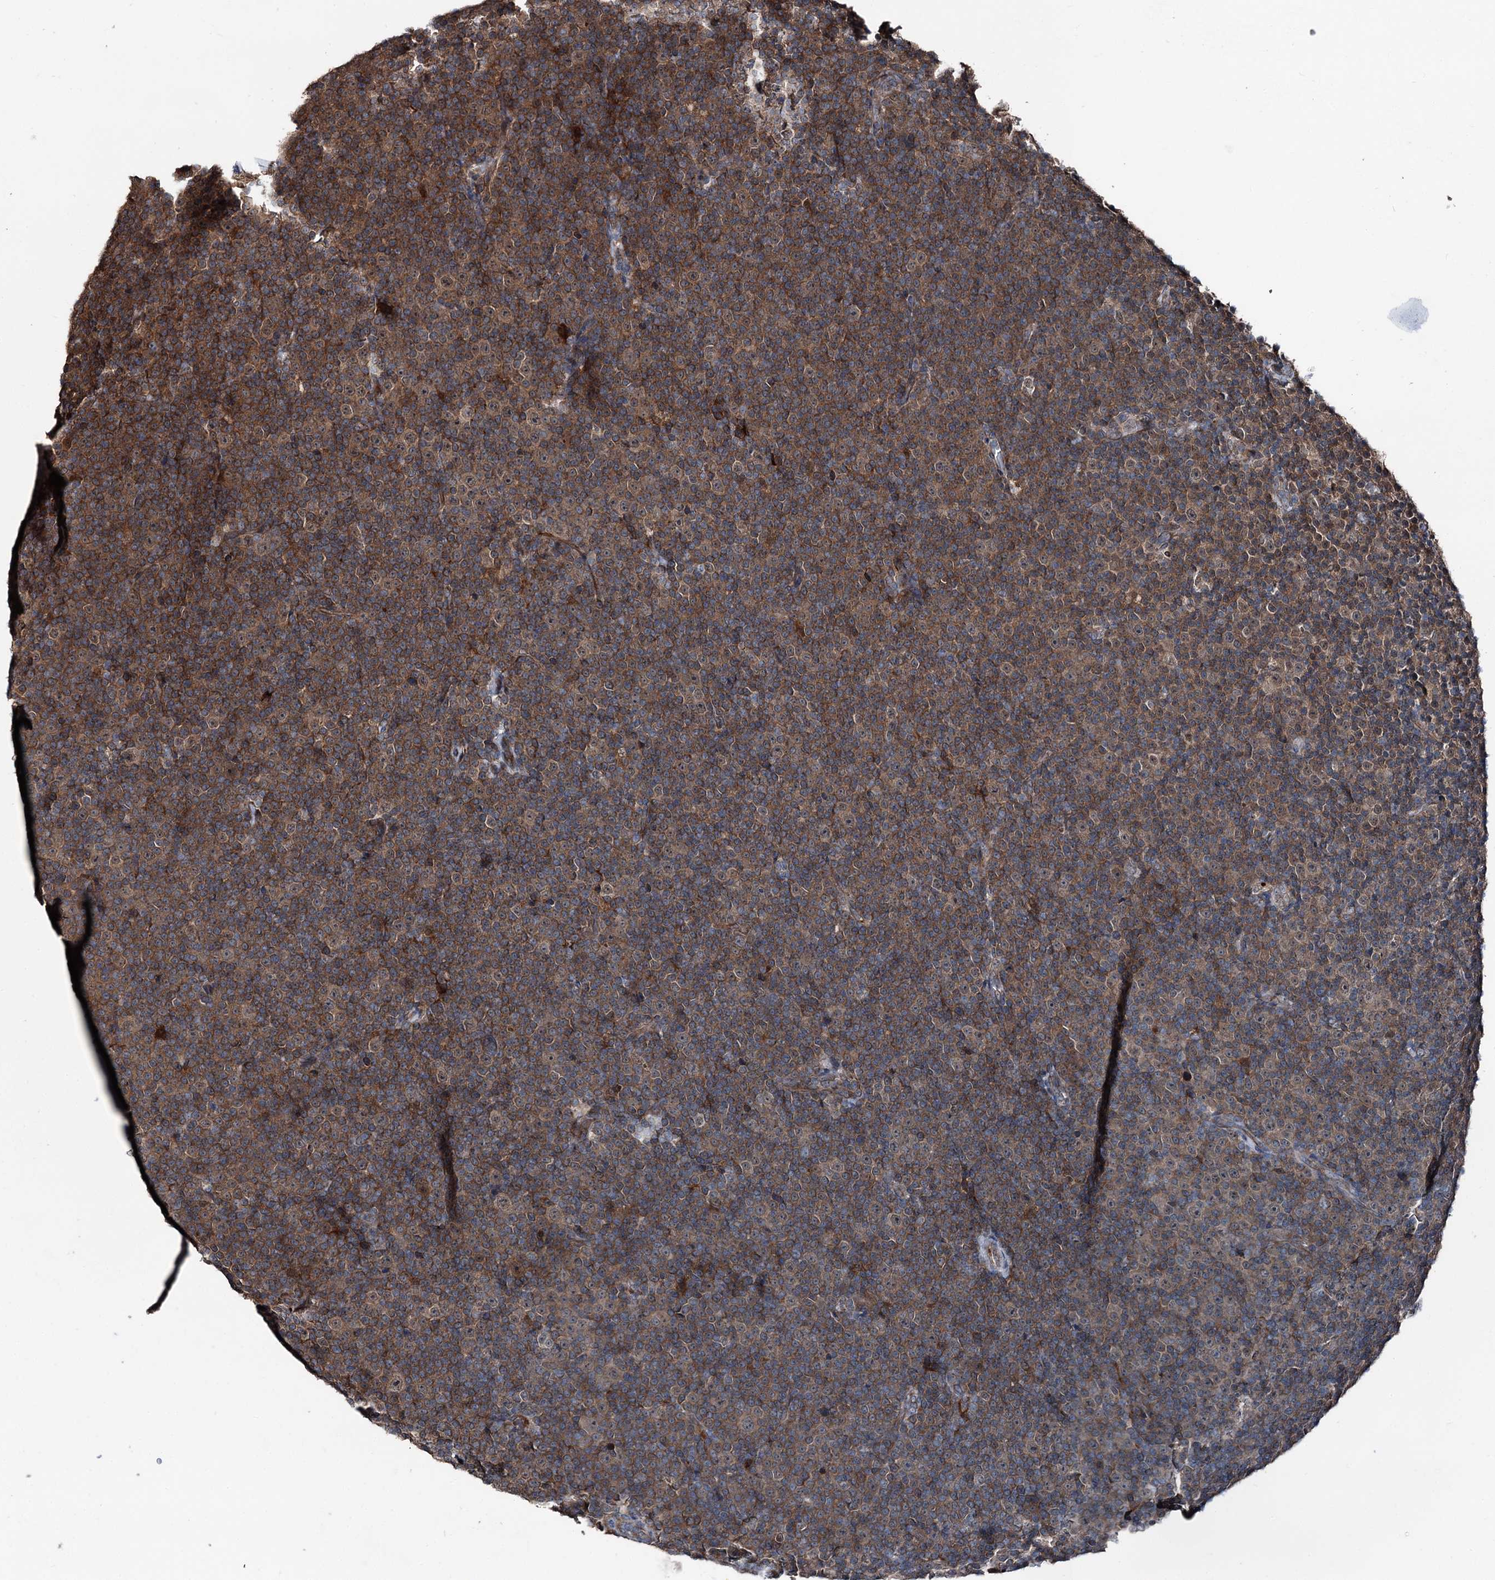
{"staining": {"intensity": "moderate", "quantity": ">75%", "location": "cytoplasmic/membranous"}, "tissue": "lymphoma", "cell_type": "Tumor cells", "image_type": "cancer", "snomed": [{"axis": "morphology", "description": "Malignant lymphoma, non-Hodgkin's type, Low grade"}, {"axis": "topography", "description": "Lymph node"}], "caption": "Immunohistochemical staining of human lymphoma exhibits moderate cytoplasmic/membranous protein positivity in about >75% of tumor cells.", "gene": "PSMD13", "patient": {"sex": "female", "age": 67}}